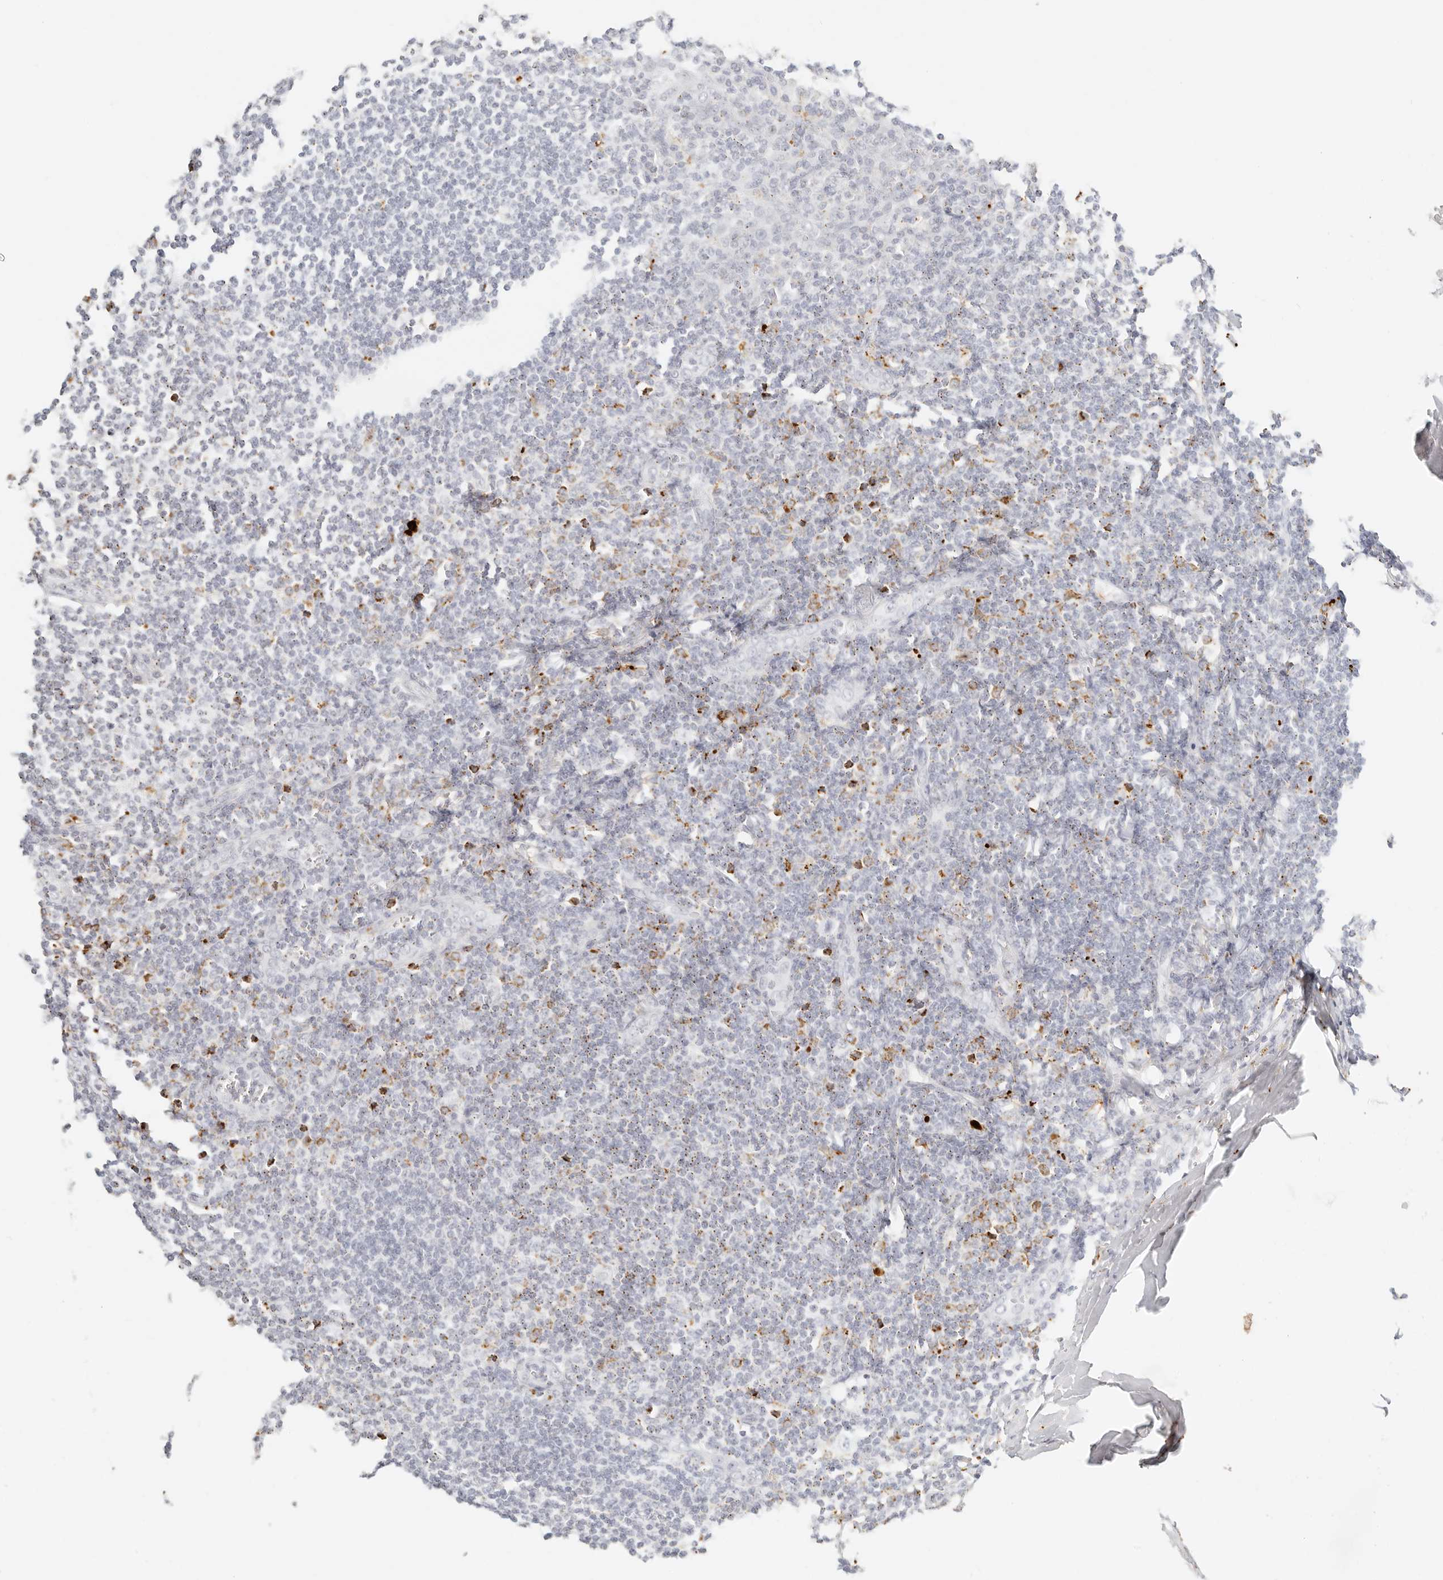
{"staining": {"intensity": "moderate", "quantity": "<25%", "location": "cytoplasmic/membranous"}, "tissue": "tonsil", "cell_type": "Germinal center cells", "image_type": "normal", "snomed": [{"axis": "morphology", "description": "Normal tissue, NOS"}, {"axis": "topography", "description": "Tonsil"}], "caption": "A histopathology image showing moderate cytoplasmic/membranous staining in approximately <25% of germinal center cells in benign tonsil, as visualized by brown immunohistochemical staining.", "gene": "RNASET2", "patient": {"sex": "male", "age": 27}}